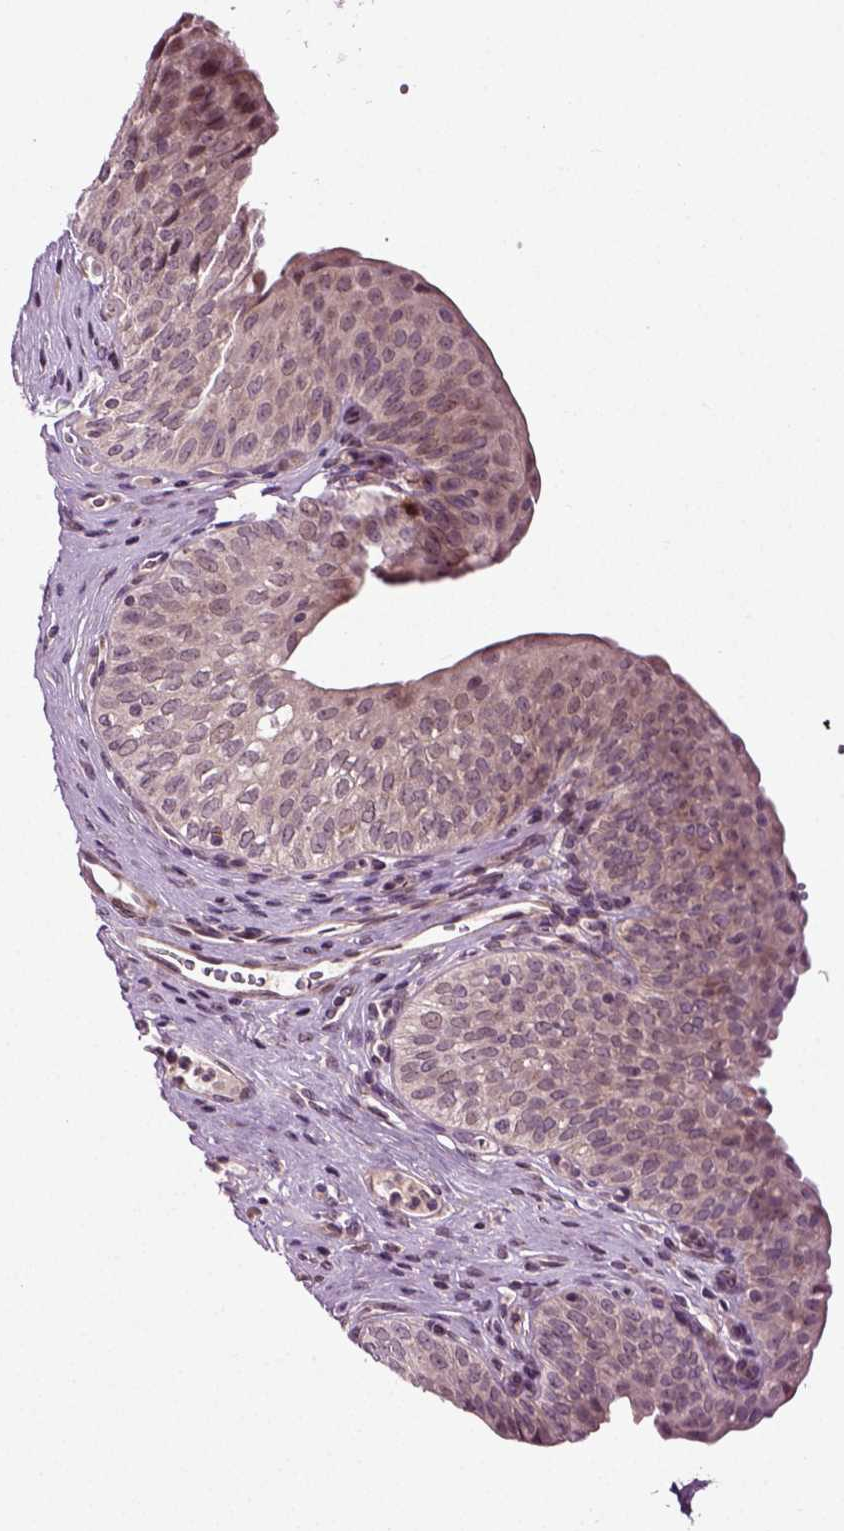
{"staining": {"intensity": "moderate", "quantity": "<25%", "location": "cytoplasmic/membranous"}, "tissue": "urinary bladder", "cell_type": "Urothelial cells", "image_type": "normal", "snomed": [{"axis": "morphology", "description": "Normal tissue, NOS"}, {"axis": "topography", "description": "Urinary bladder"}], "caption": "Urothelial cells display moderate cytoplasmic/membranous staining in about <25% of cells in normal urinary bladder. The staining was performed using DAB (3,3'-diaminobenzidine), with brown indicating positive protein expression. Nuclei are stained blue with hematoxylin.", "gene": "KNSTRN", "patient": {"sex": "male", "age": 66}}